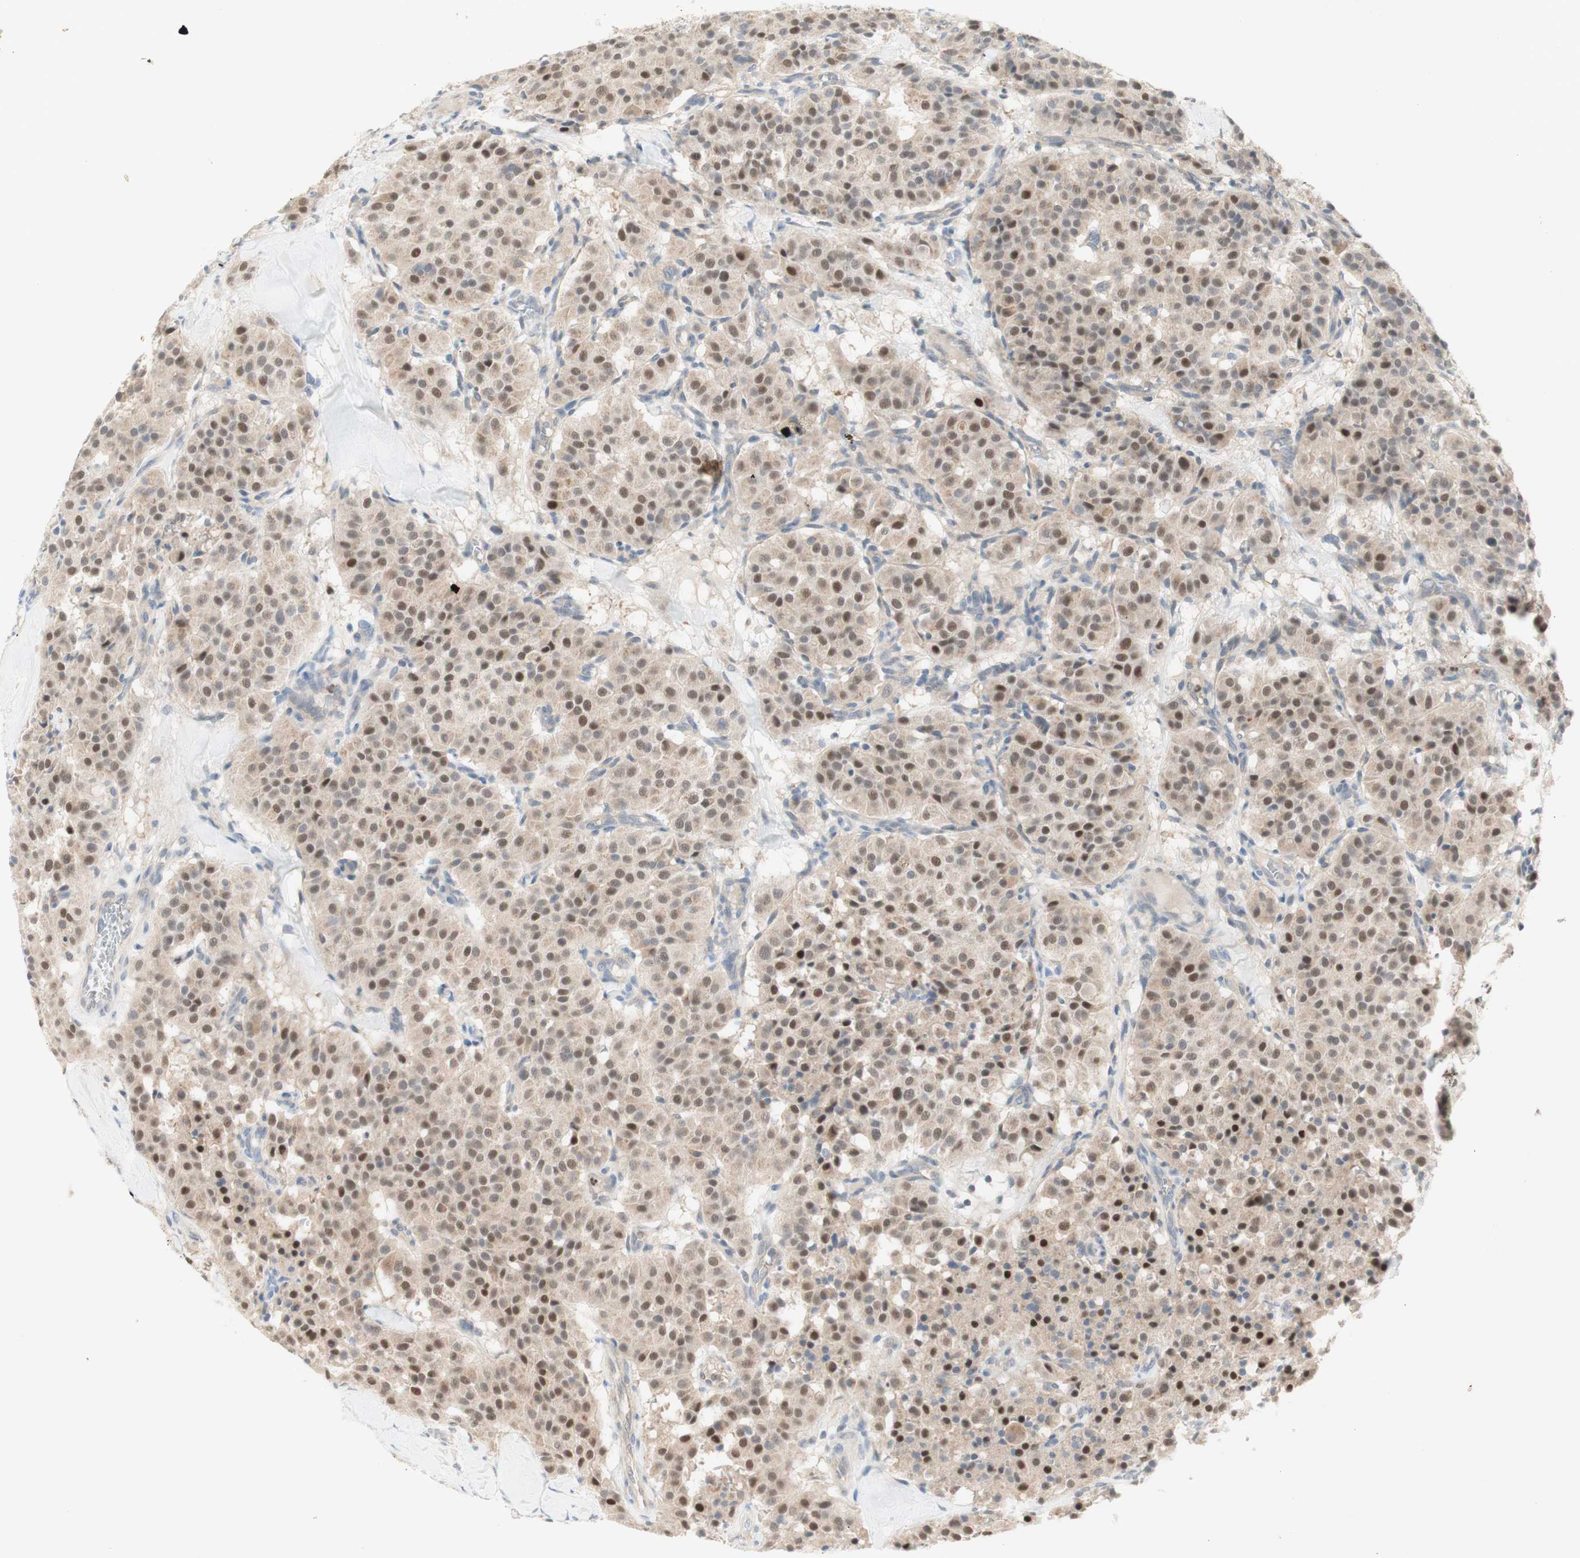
{"staining": {"intensity": "weak", "quantity": ">75%", "location": "nuclear"}, "tissue": "carcinoid", "cell_type": "Tumor cells", "image_type": "cancer", "snomed": [{"axis": "morphology", "description": "Carcinoid, malignant, NOS"}, {"axis": "topography", "description": "Lung"}], "caption": "Brown immunohistochemical staining in human carcinoid displays weak nuclear expression in approximately >75% of tumor cells. (brown staining indicates protein expression, while blue staining denotes nuclei).", "gene": "RFNG", "patient": {"sex": "male", "age": 30}}